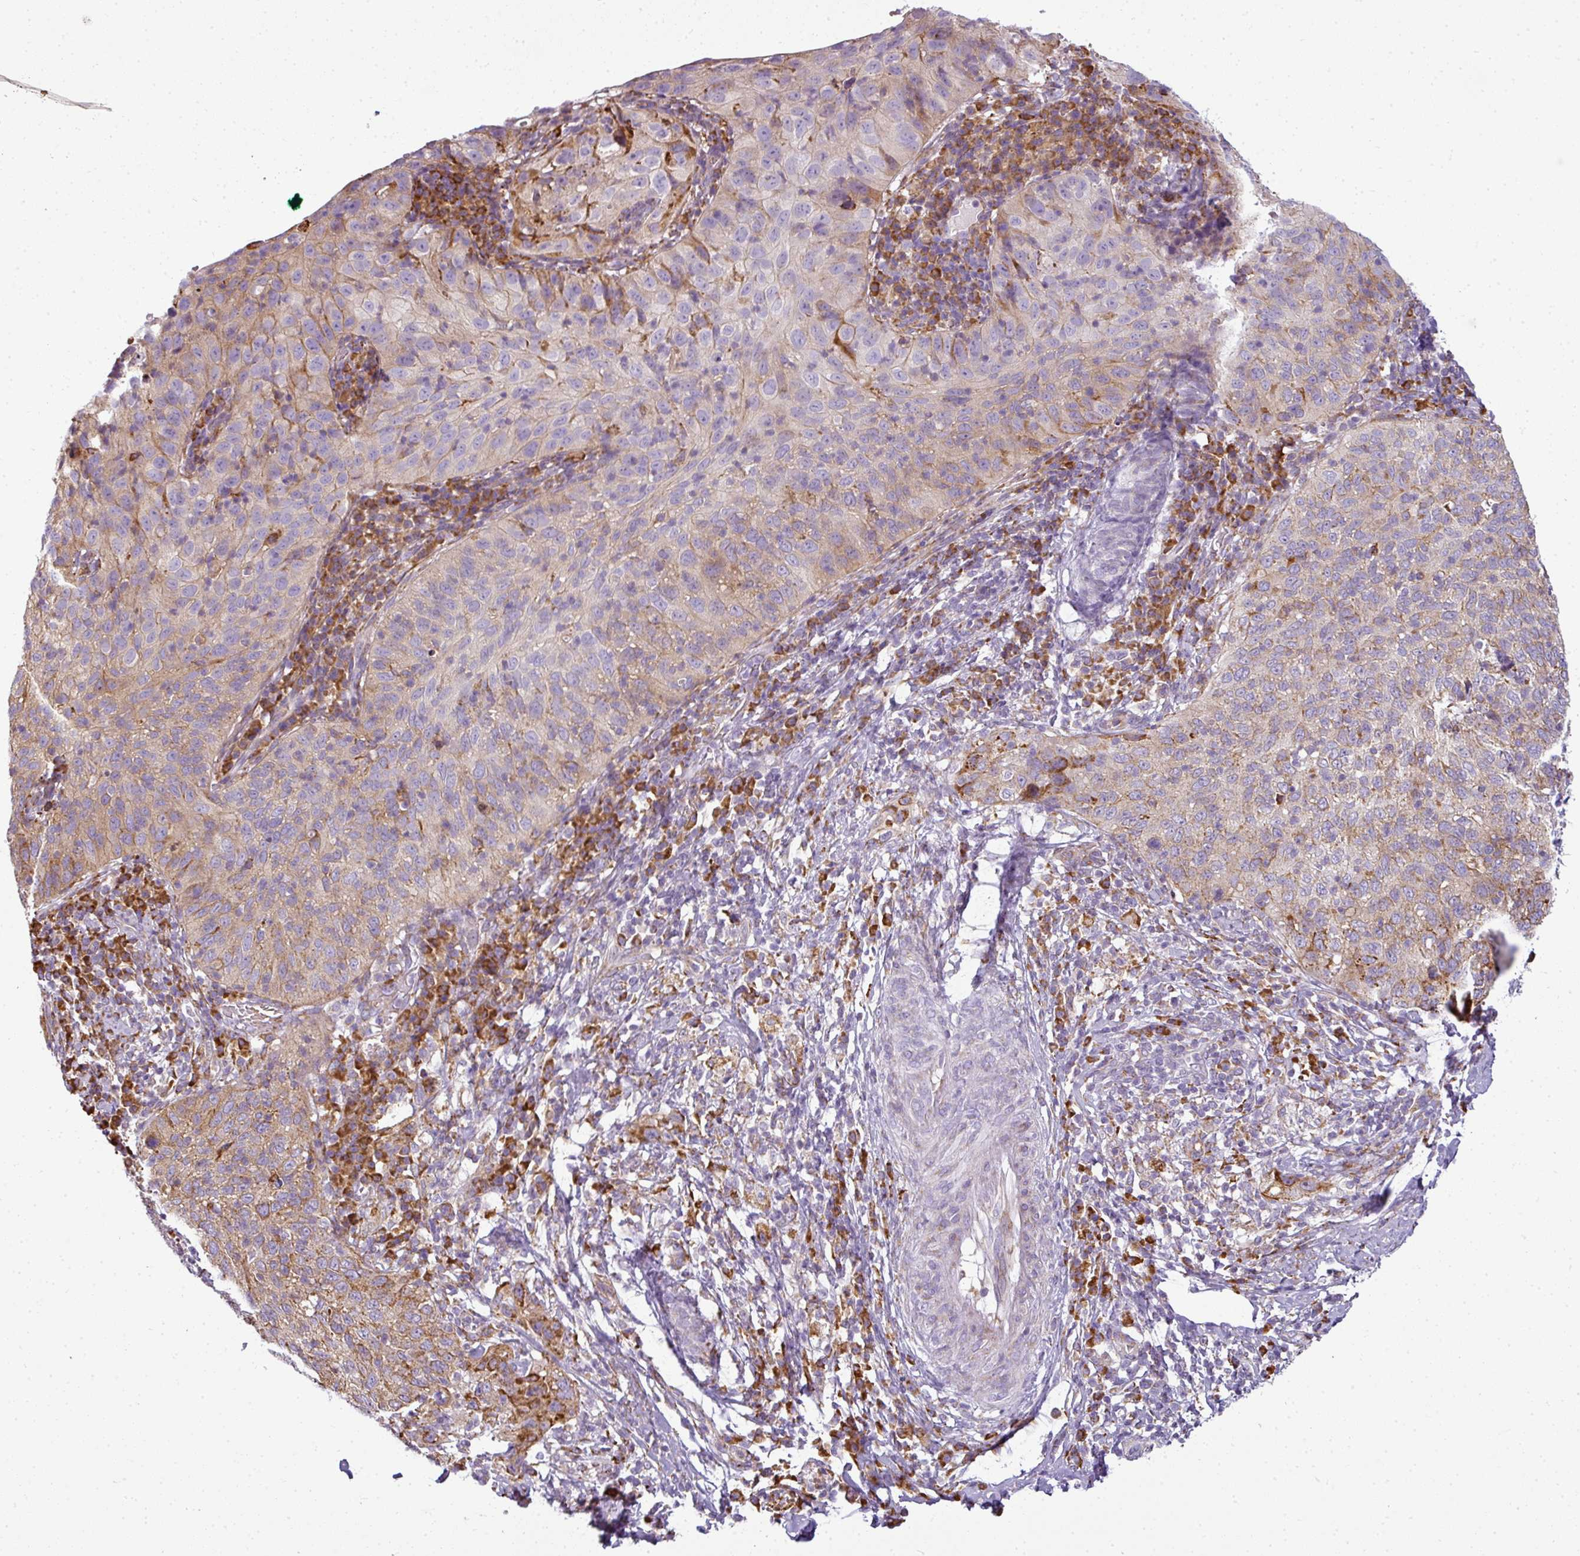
{"staining": {"intensity": "weak", "quantity": "25%-75%", "location": "cytoplasmic/membranous"}, "tissue": "cervical cancer", "cell_type": "Tumor cells", "image_type": "cancer", "snomed": [{"axis": "morphology", "description": "Squamous cell carcinoma, NOS"}, {"axis": "topography", "description": "Cervix"}], "caption": "Immunohistochemistry (DAB (3,3'-diaminobenzidine)) staining of human squamous cell carcinoma (cervical) shows weak cytoplasmic/membranous protein expression in approximately 25%-75% of tumor cells. (Stains: DAB (3,3'-diaminobenzidine) in brown, nuclei in blue, Microscopy: brightfield microscopy at high magnification).", "gene": "ANKRD18A", "patient": {"sex": "female", "age": 30}}